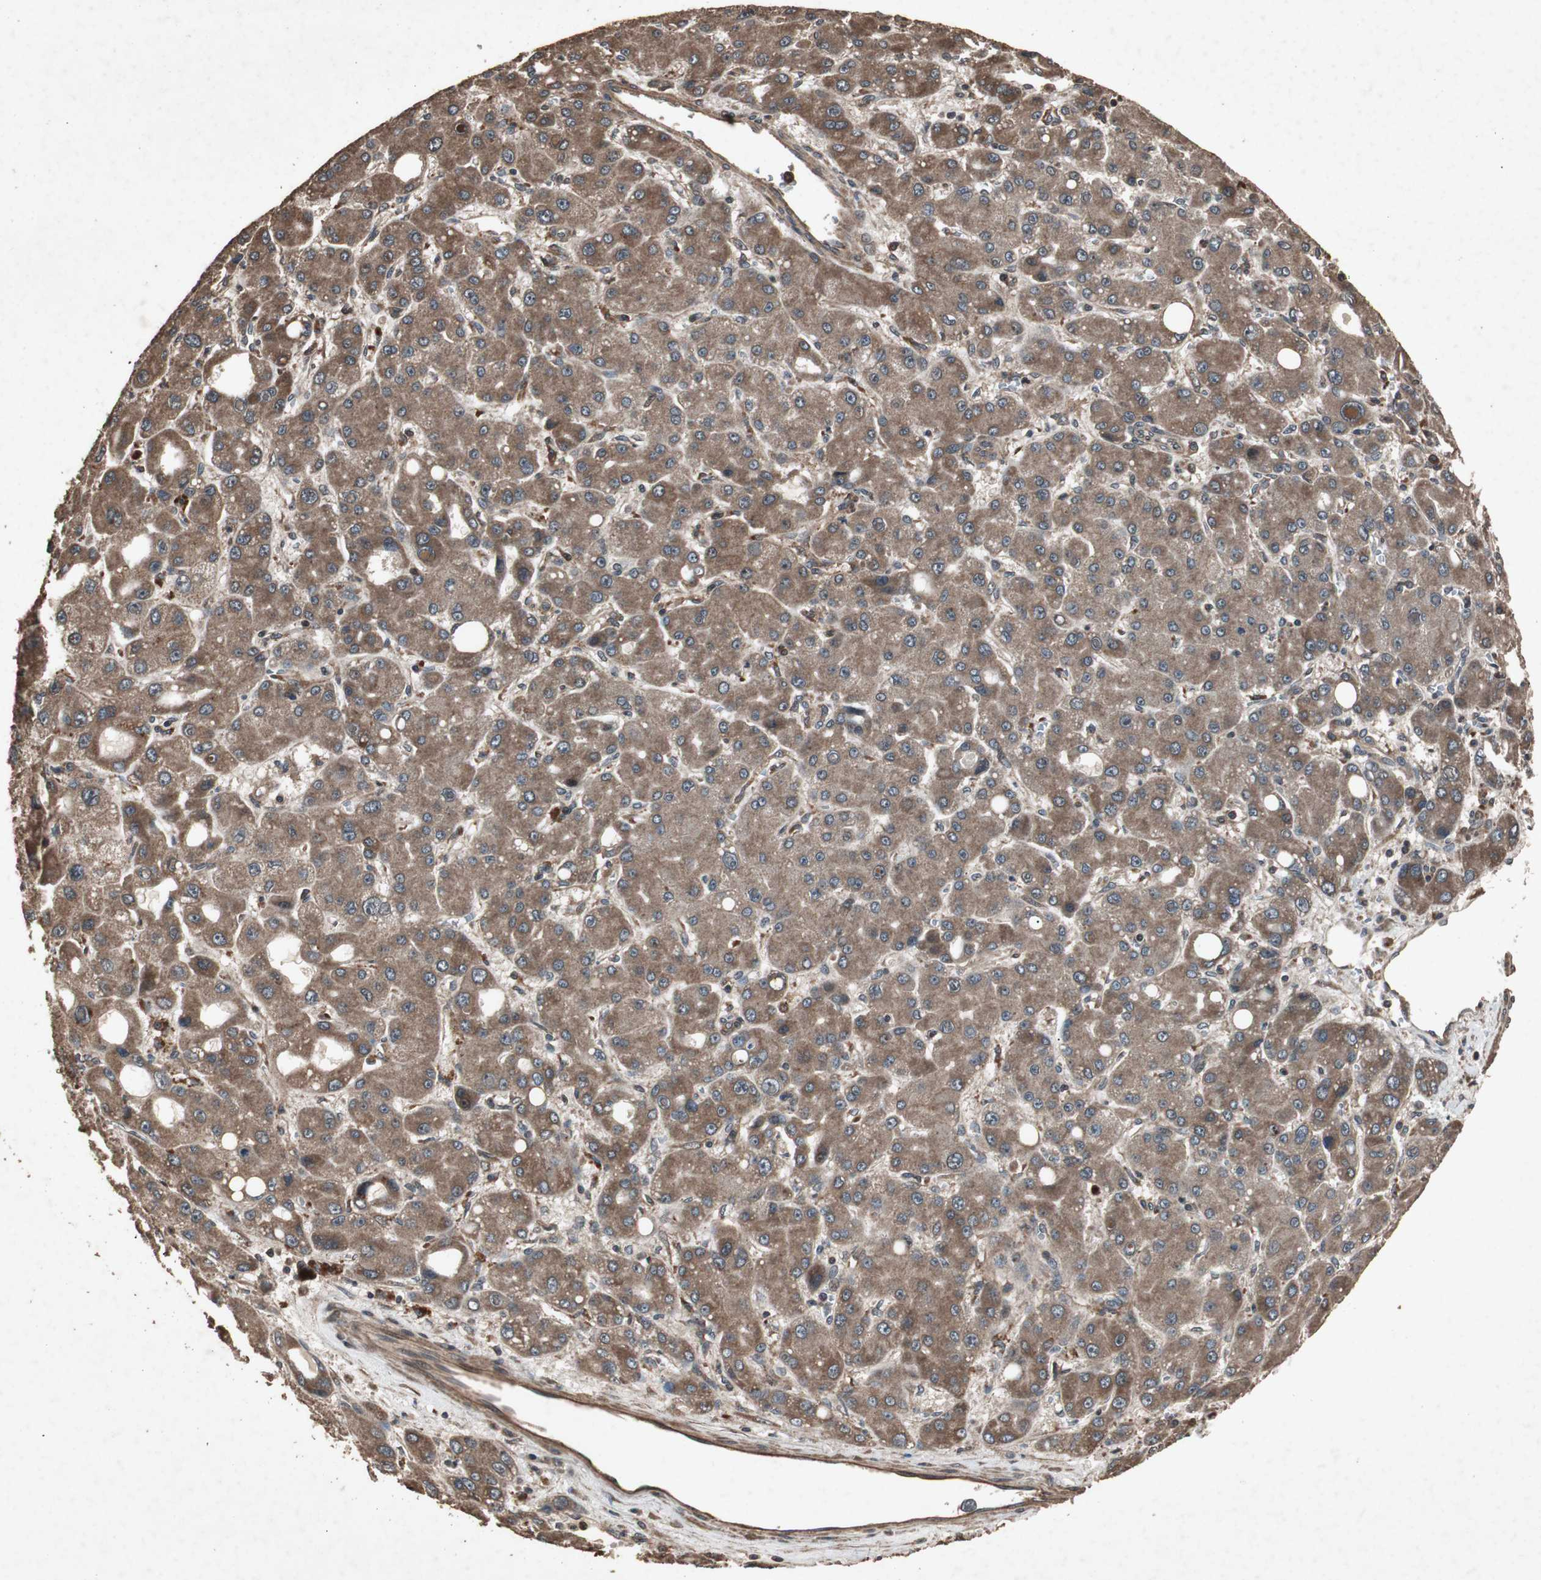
{"staining": {"intensity": "strong", "quantity": ">75%", "location": "cytoplasmic/membranous"}, "tissue": "liver cancer", "cell_type": "Tumor cells", "image_type": "cancer", "snomed": [{"axis": "morphology", "description": "Carcinoma, Hepatocellular, NOS"}, {"axis": "topography", "description": "Liver"}], "caption": "The immunohistochemical stain highlights strong cytoplasmic/membranous staining in tumor cells of liver hepatocellular carcinoma tissue.", "gene": "LAMTOR5", "patient": {"sex": "male", "age": 55}}